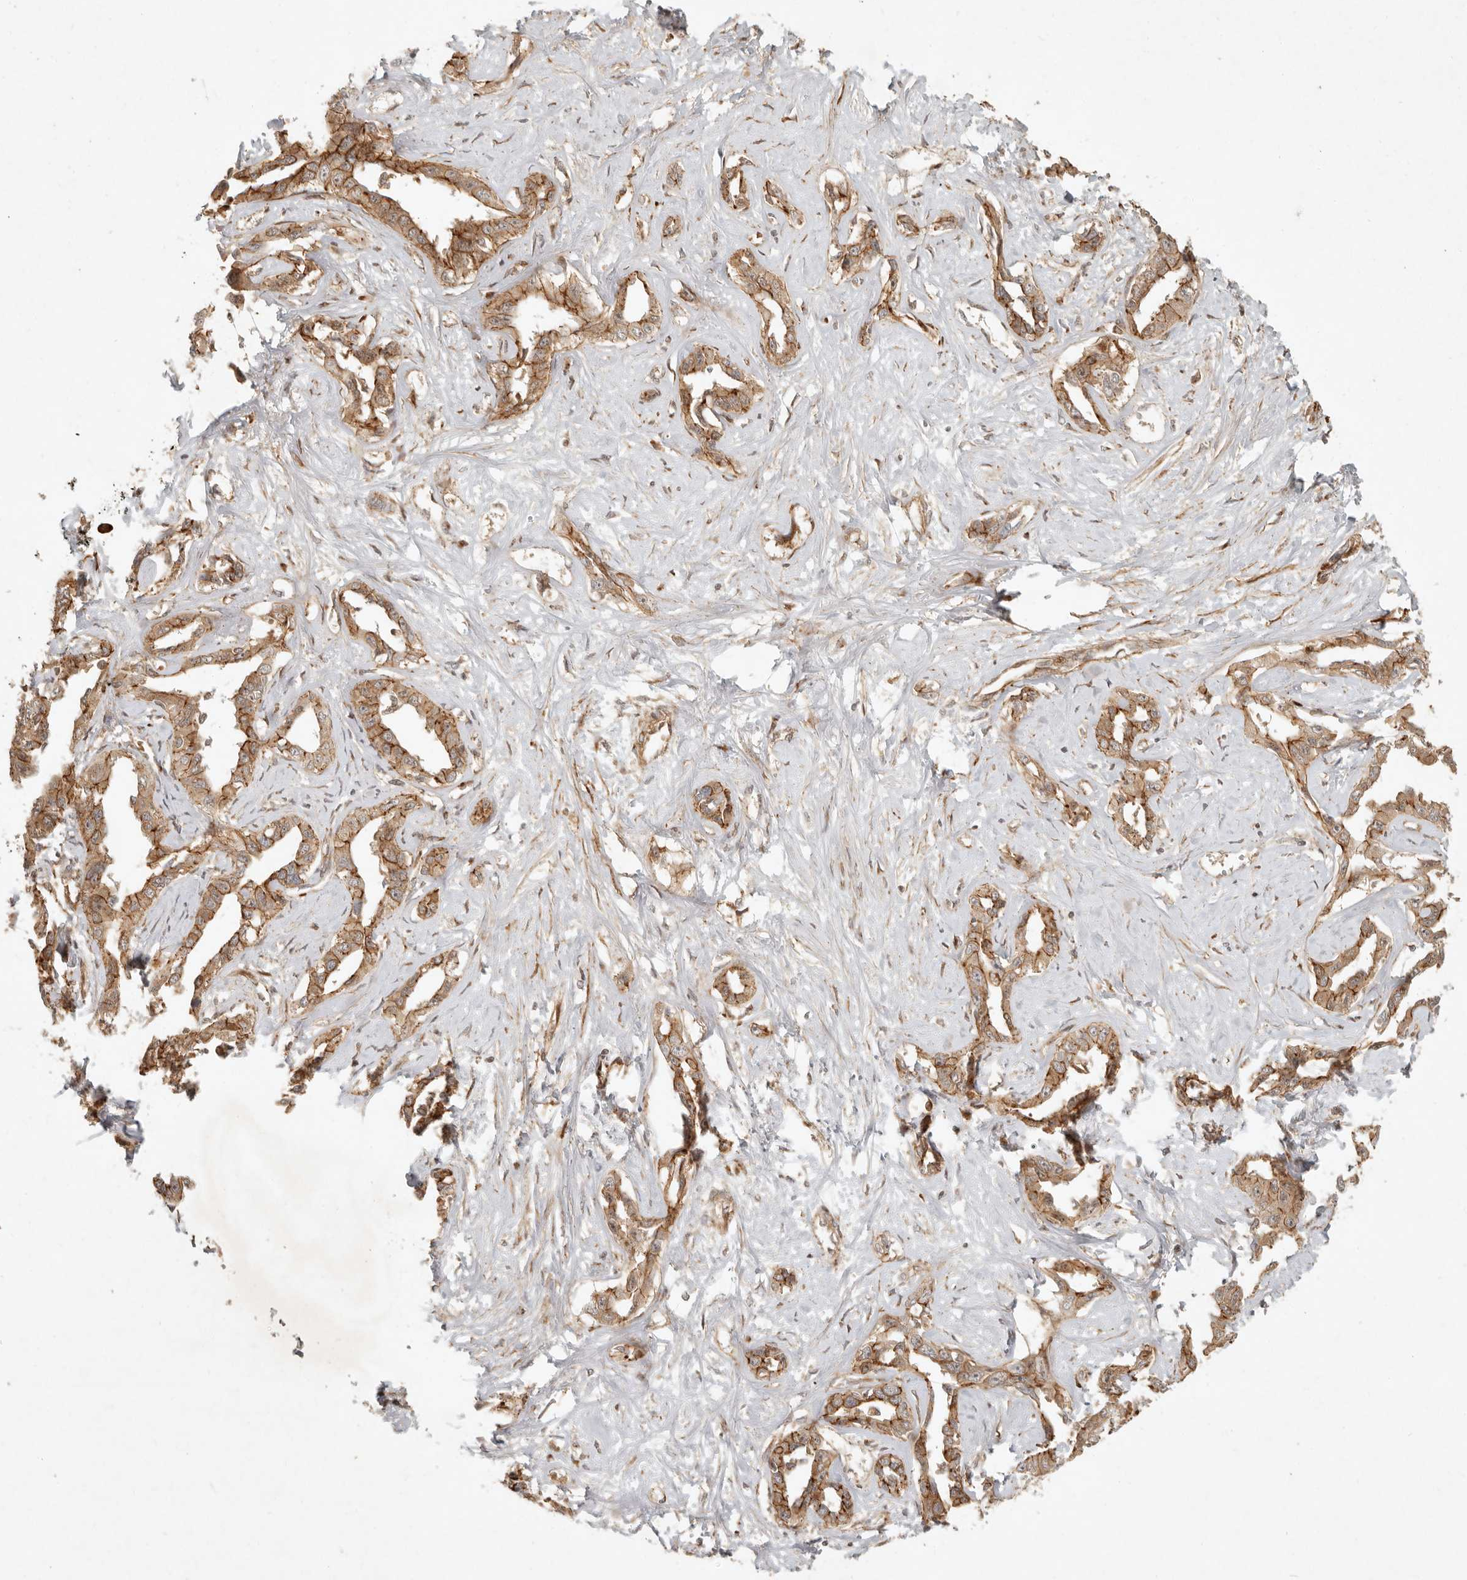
{"staining": {"intensity": "moderate", "quantity": ">75%", "location": "cytoplasmic/membranous"}, "tissue": "liver cancer", "cell_type": "Tumor cells", "image_type": "cancer", "snomed": [{"axis": "morphology", "description": "Cholangiocarcinoma"}, {"axis": "topography", "description": "Liver"}], "caption": "Immunohistochemistry (IHC) micrograph of human liver cholangiocarcinoma stained for a protein (brown), which demonstrates medium levels of moderate cytoplasmic/membranous staining in about >75% of tumor cells.", "gene": "KLHL38", "patient": {"sex": "male", "age": 59}}